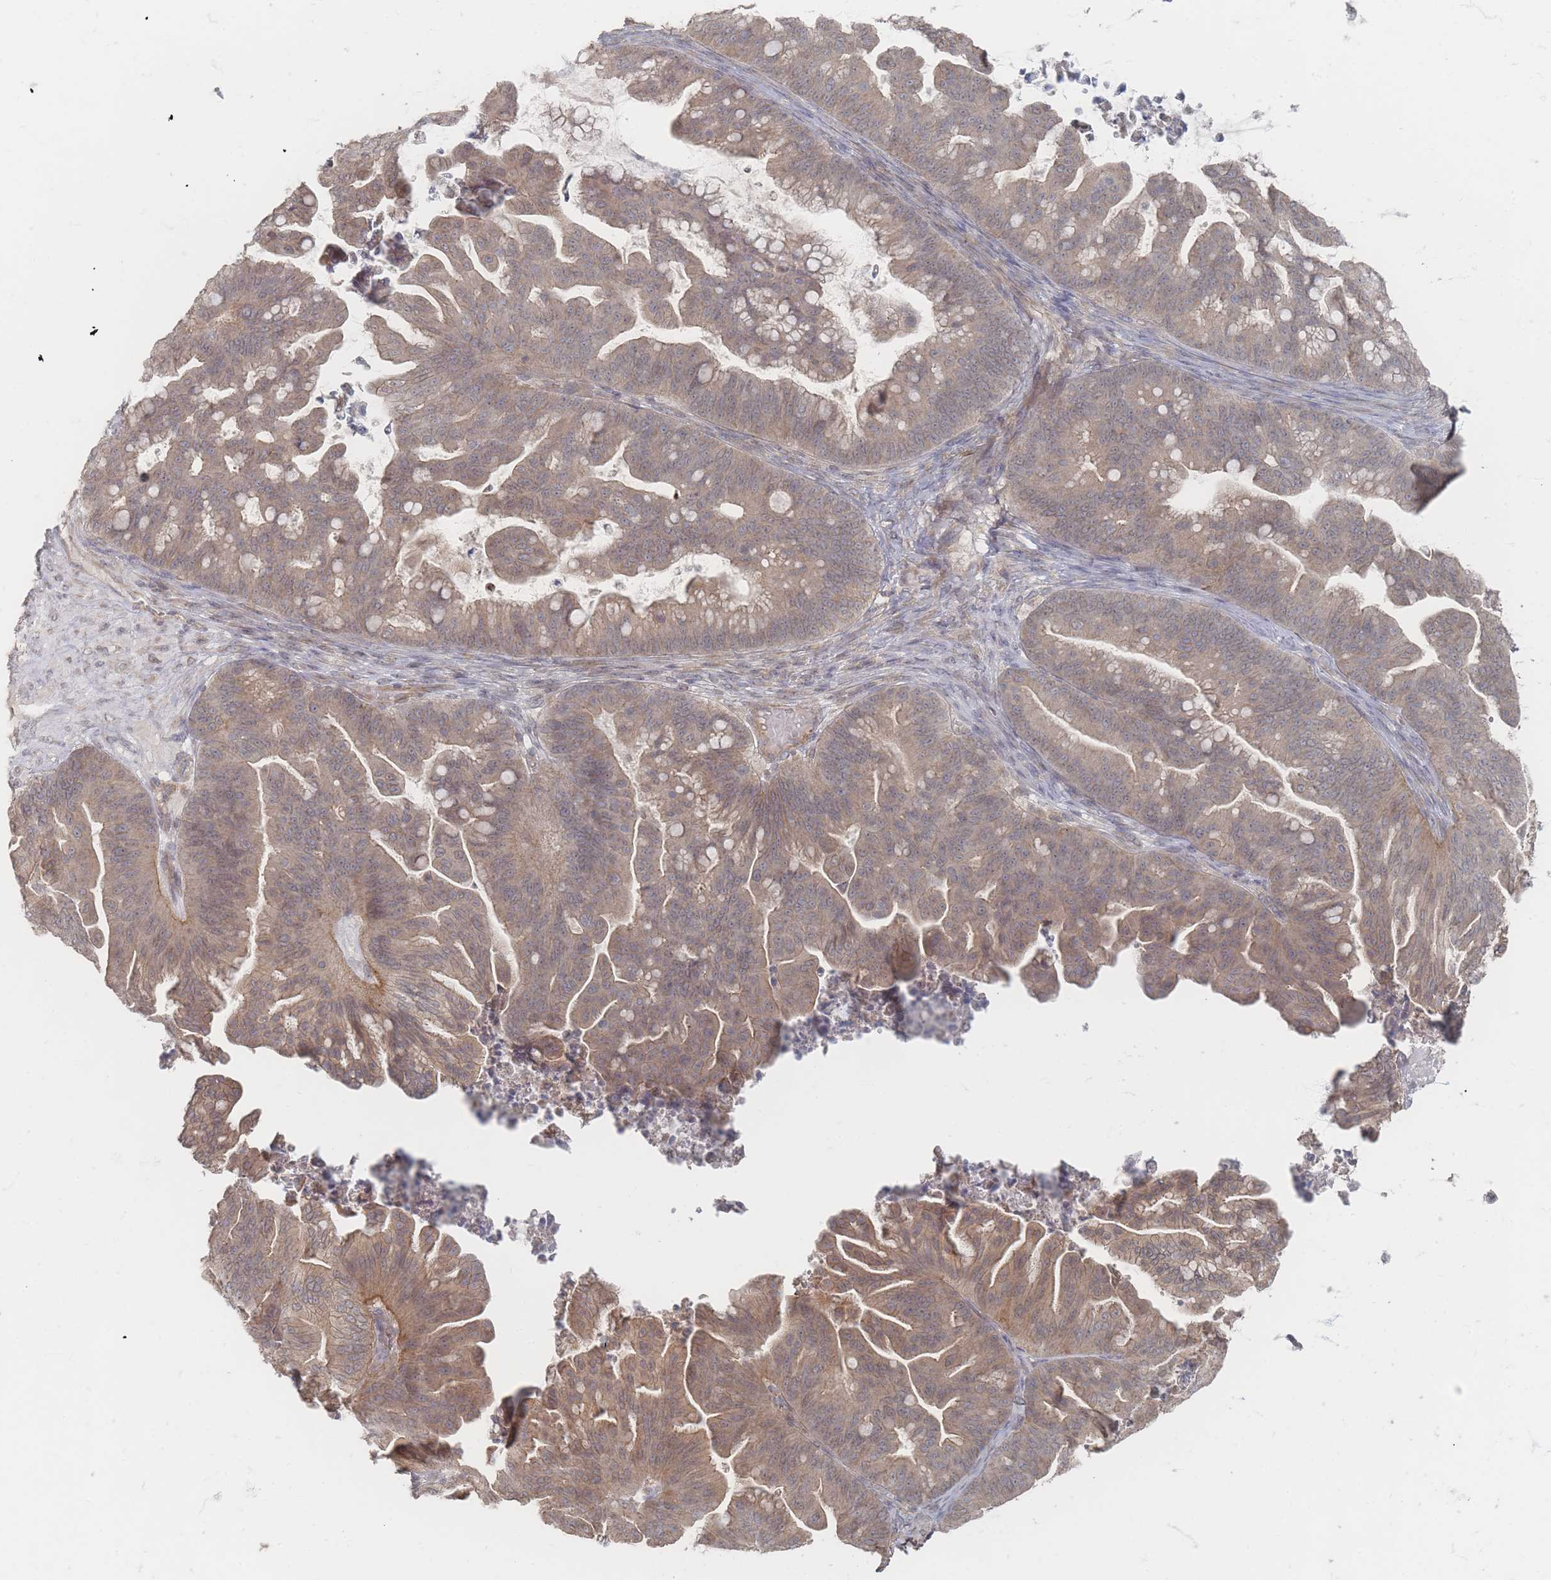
{"staining": {"intensity": "moderate", "quantity": ">75%", "location": "cytoplasmic/membranous"}, "tissue": "ovarian cancer", "cell_type": "Tumor cells", "image_type": "cancer", "snomed": [{"axis": "morphology", "description": "Cystadenocarcinoma, mucinous, NOS"}, {"axis": "topography", "description": "Ovary"}], "caption": "The micrograph exhibits immunohistochemical staining of ovarian mucinous cystadenocarcinoma. There is moderate cytoplasmic/membranous staining is present in about >75% of tumor cells. (DAB IHC with brightfield microscopy, high magnification).", "gene": "GLE1", "patient": {"sex": "female", "age": 67}}